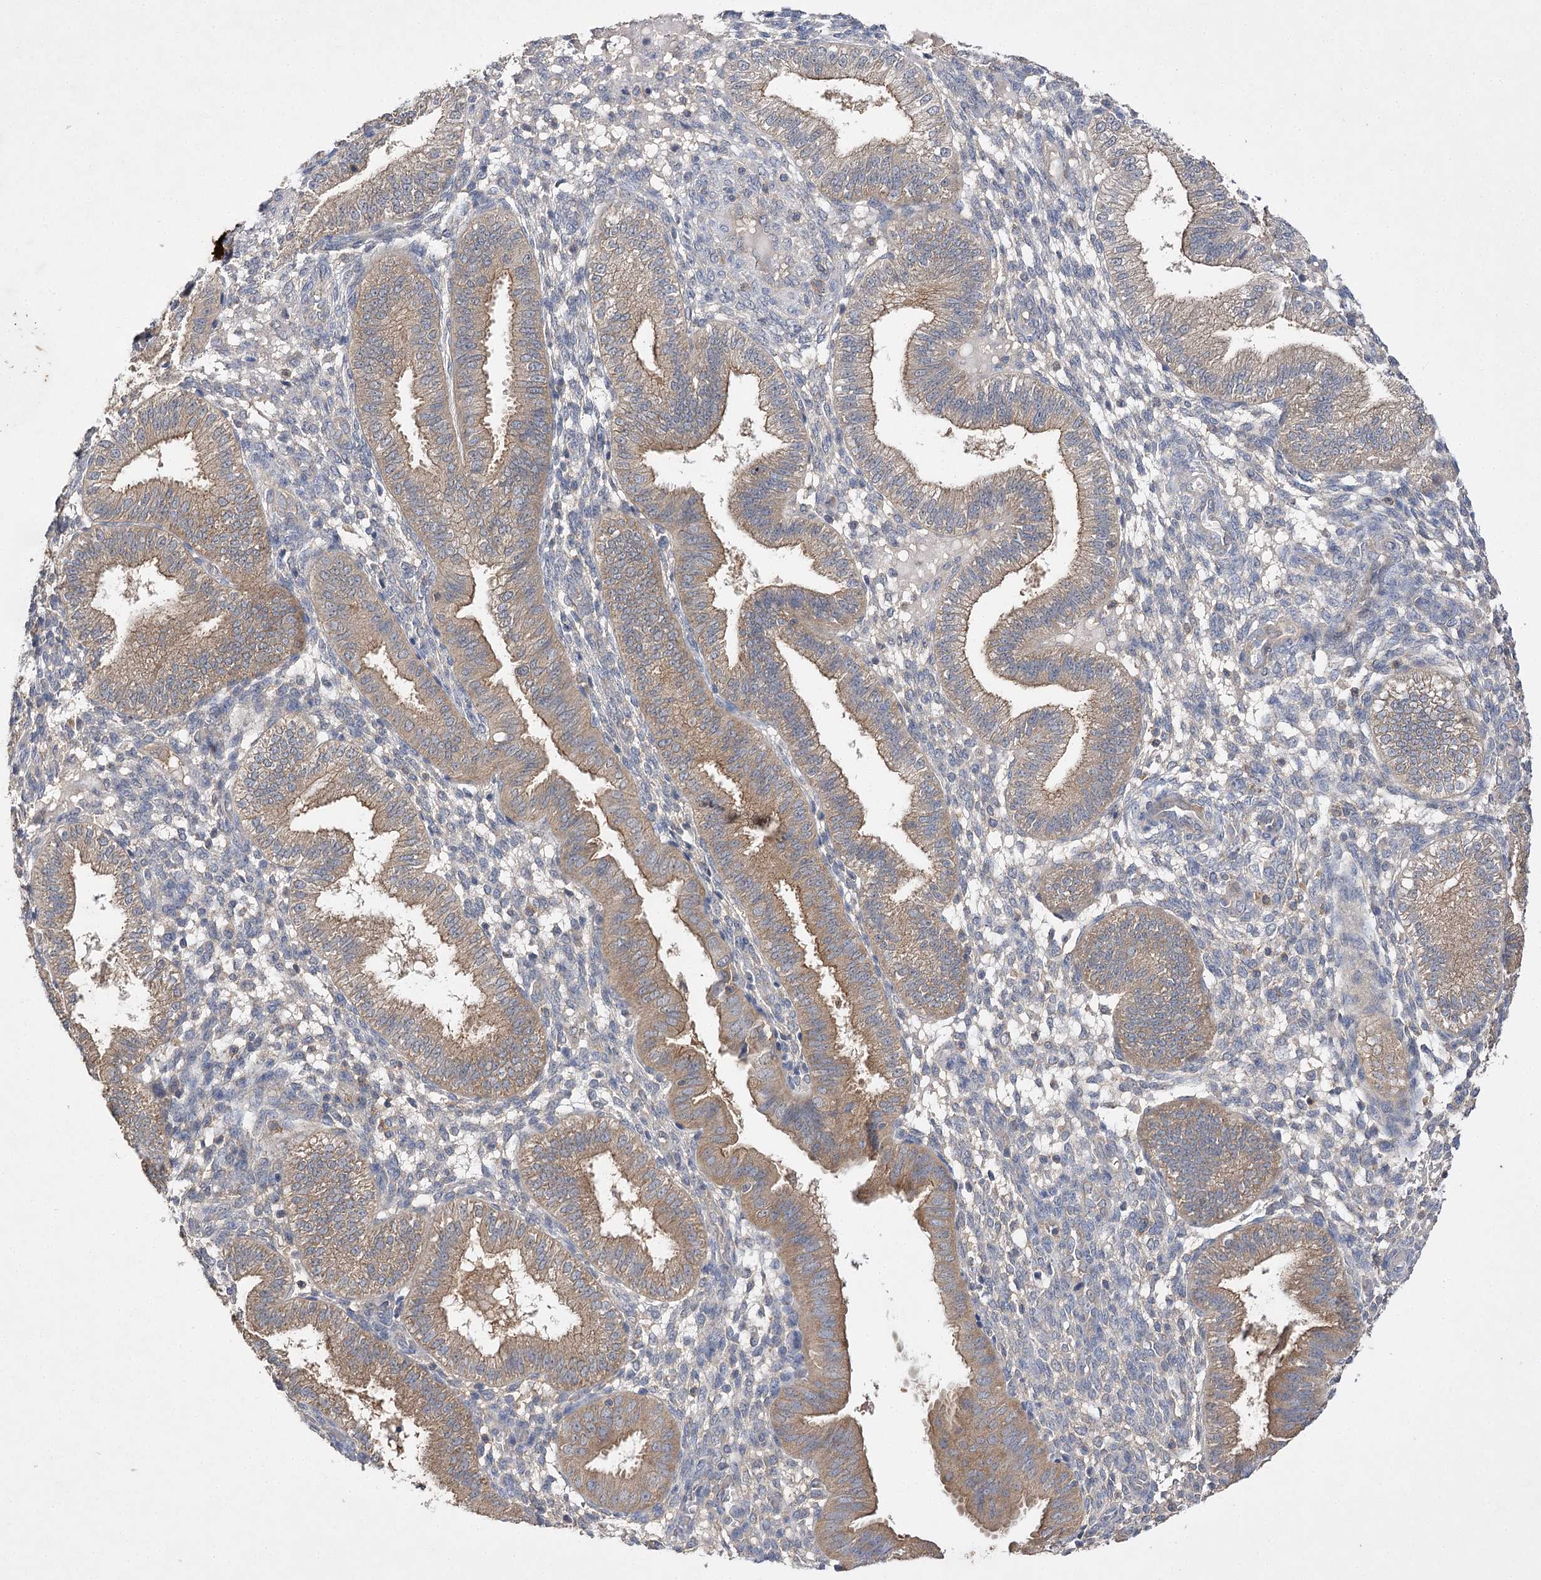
{"staining": {"intensity": "negative", "quantity": "none", "location": "none"}, "tissue": "endometrium", "cell_type": "Cells in endometrial stroma", "image_type": "normal", "snomed": [{"axis": "morphology", "description": "Normal tissue, NOS"}, {"axis": "topography", "description": "Endometrium"}], "caption": "High power microscopy image of an immunohistochemistry (IHC) image of normal endometrium, revealing no significant staining in cells in endometrial stroma.", "gene": "BCR", "patient": {"sex": "female", "age": 39}}